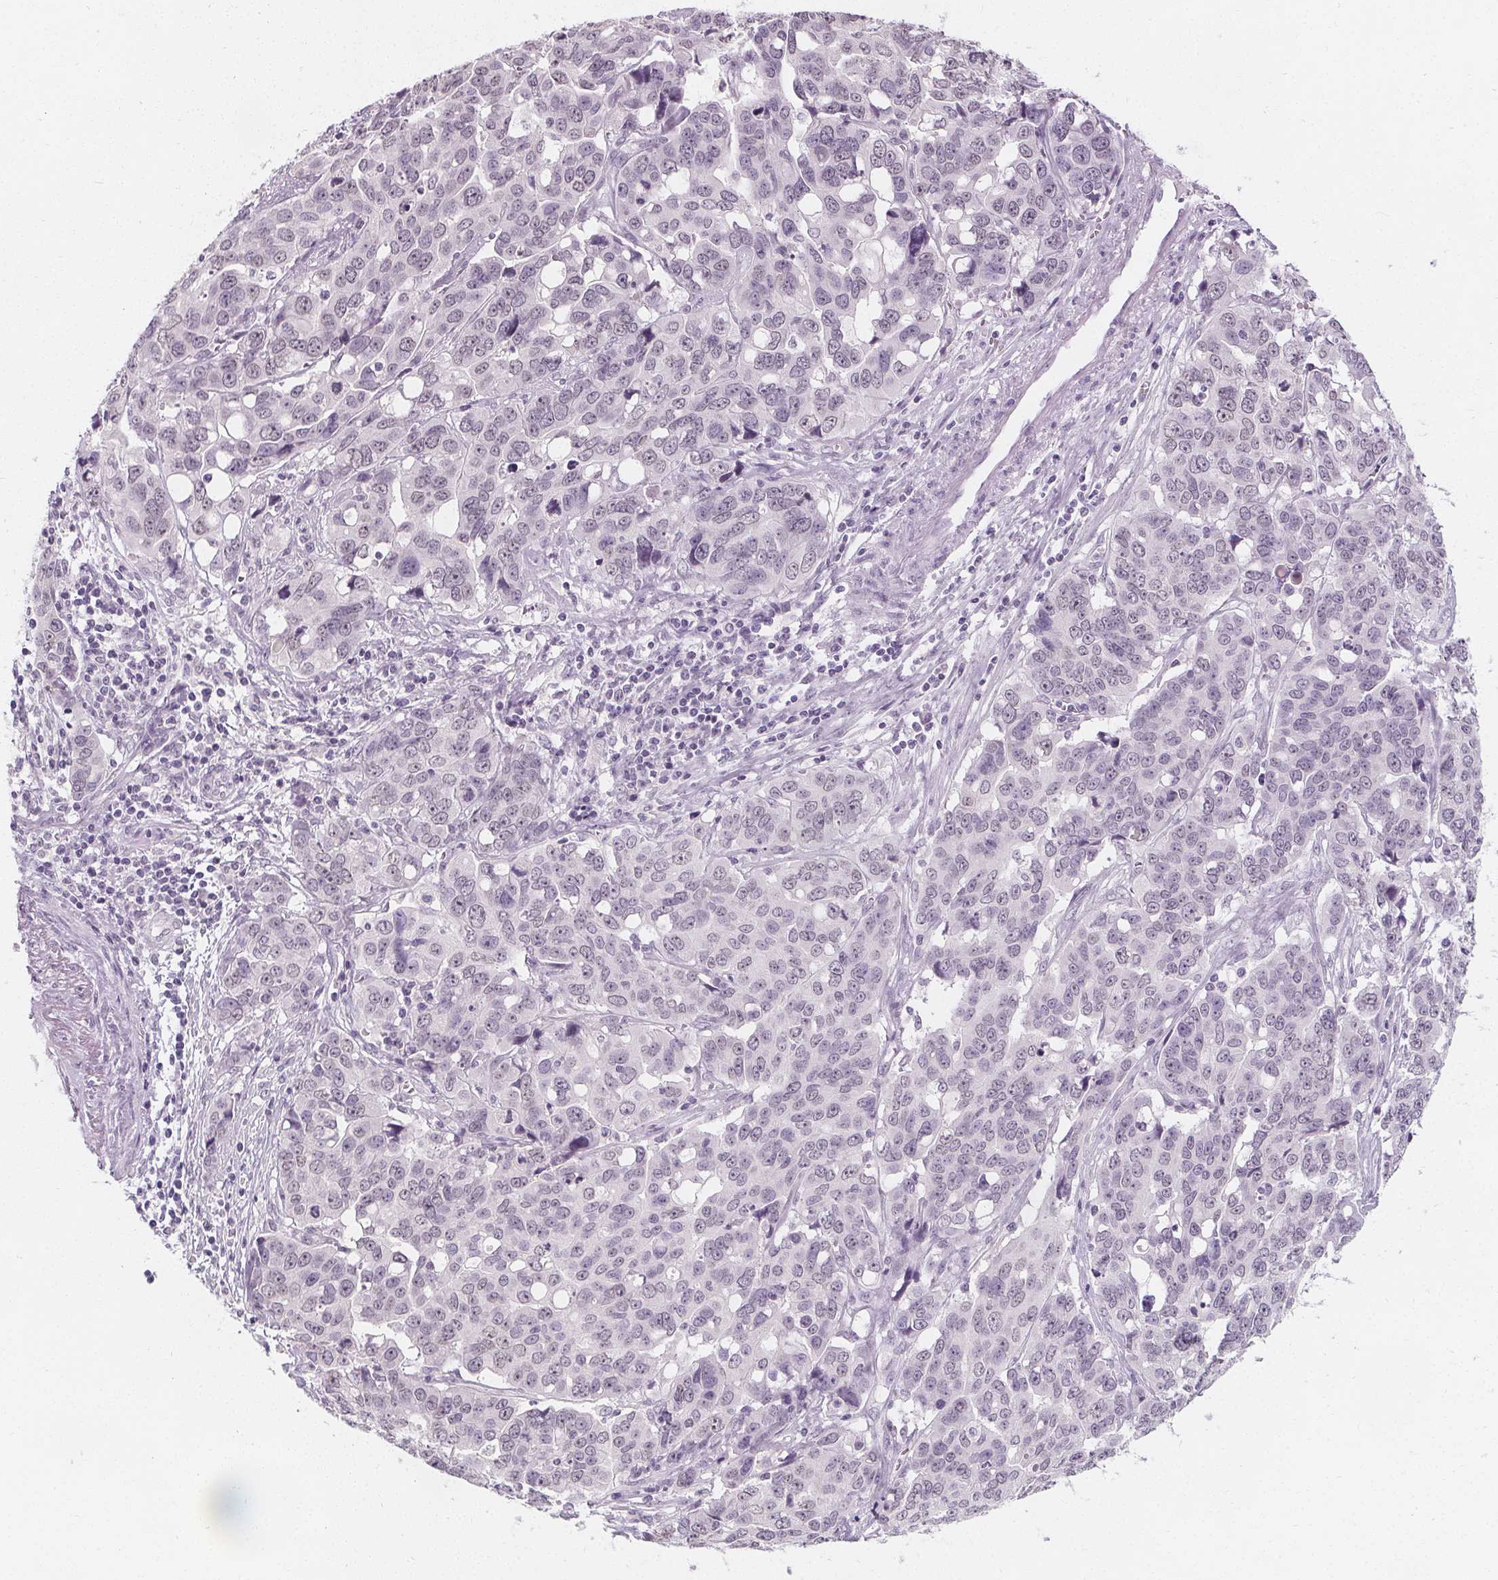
{"staining": {"intensity": "negative", "quantity": "none", "location": "none"}, "tissue": "ovarian cancer", "cell_type": "Tumor cells", "image_type": "cancer", "snomed": [{"axis": "morphology", "description": "Carcinoma, endometroid"}, {"axis": "topography", "description": "Ovary"}], "caption": "Tumor cells are negative for brown protein staining in endometroid carcinoma (ovarian).", "gene": "DBX2", "patient": {"sex": "female", "age": 78}}